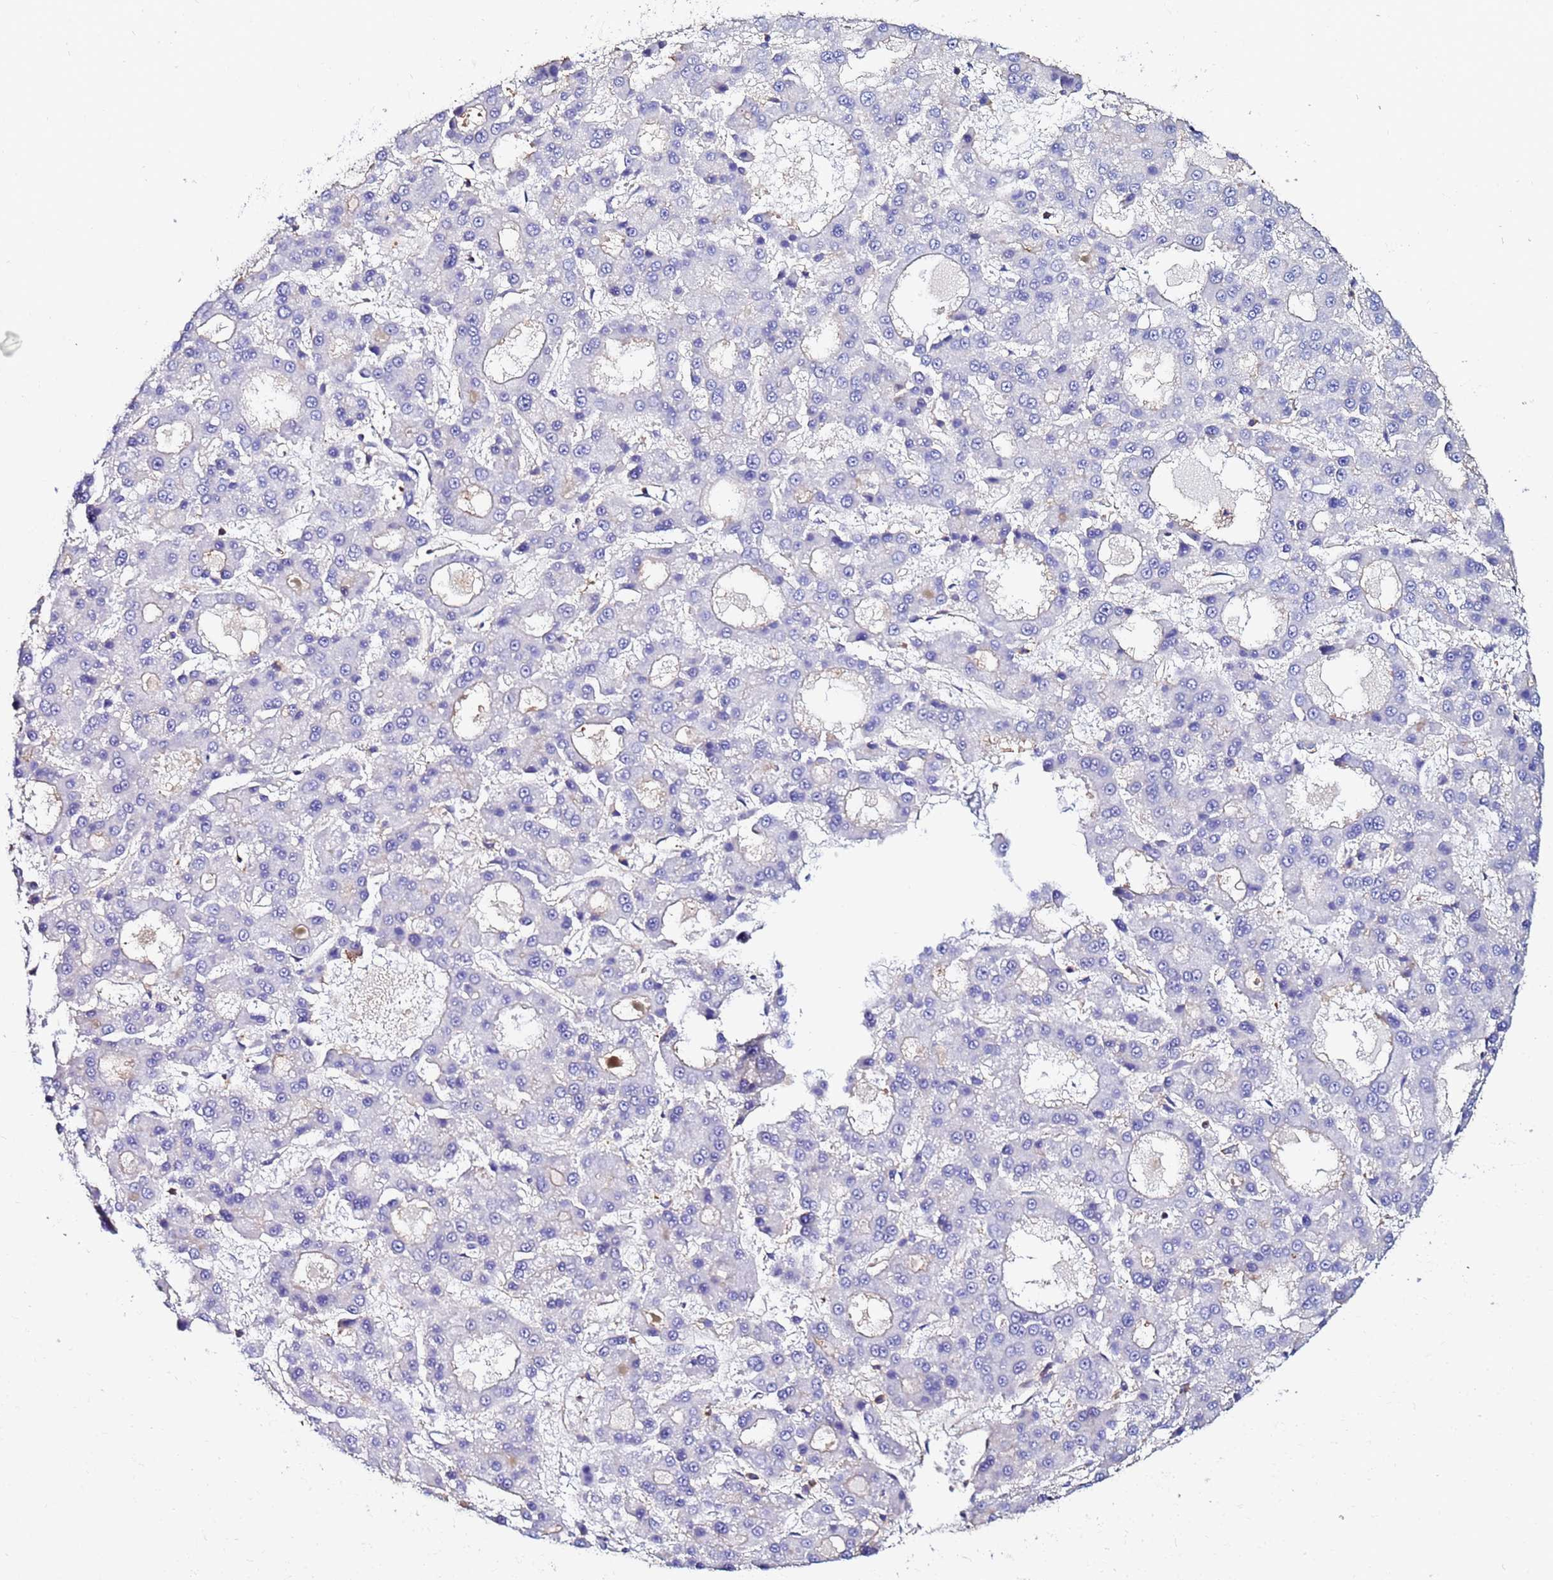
{"staining": {"intensity": "negative", "quantity": "none", "location": "none"}, "tissue": "liver cancer", "cell_type": "Tumor cells", "image_type": "cancer", "snomed": [{"axis": "morphology", "description": "Carcinoma, Hepatocellular, NOS"}, {"axis": "topography", "description": "Liver"}], "caption": "Micrograph shows no protein expression in tumor cells of liver hepatocellular carcinoma tissue.", "gene": "POTEE", "patient": {"sex": "male", "age": 70}}